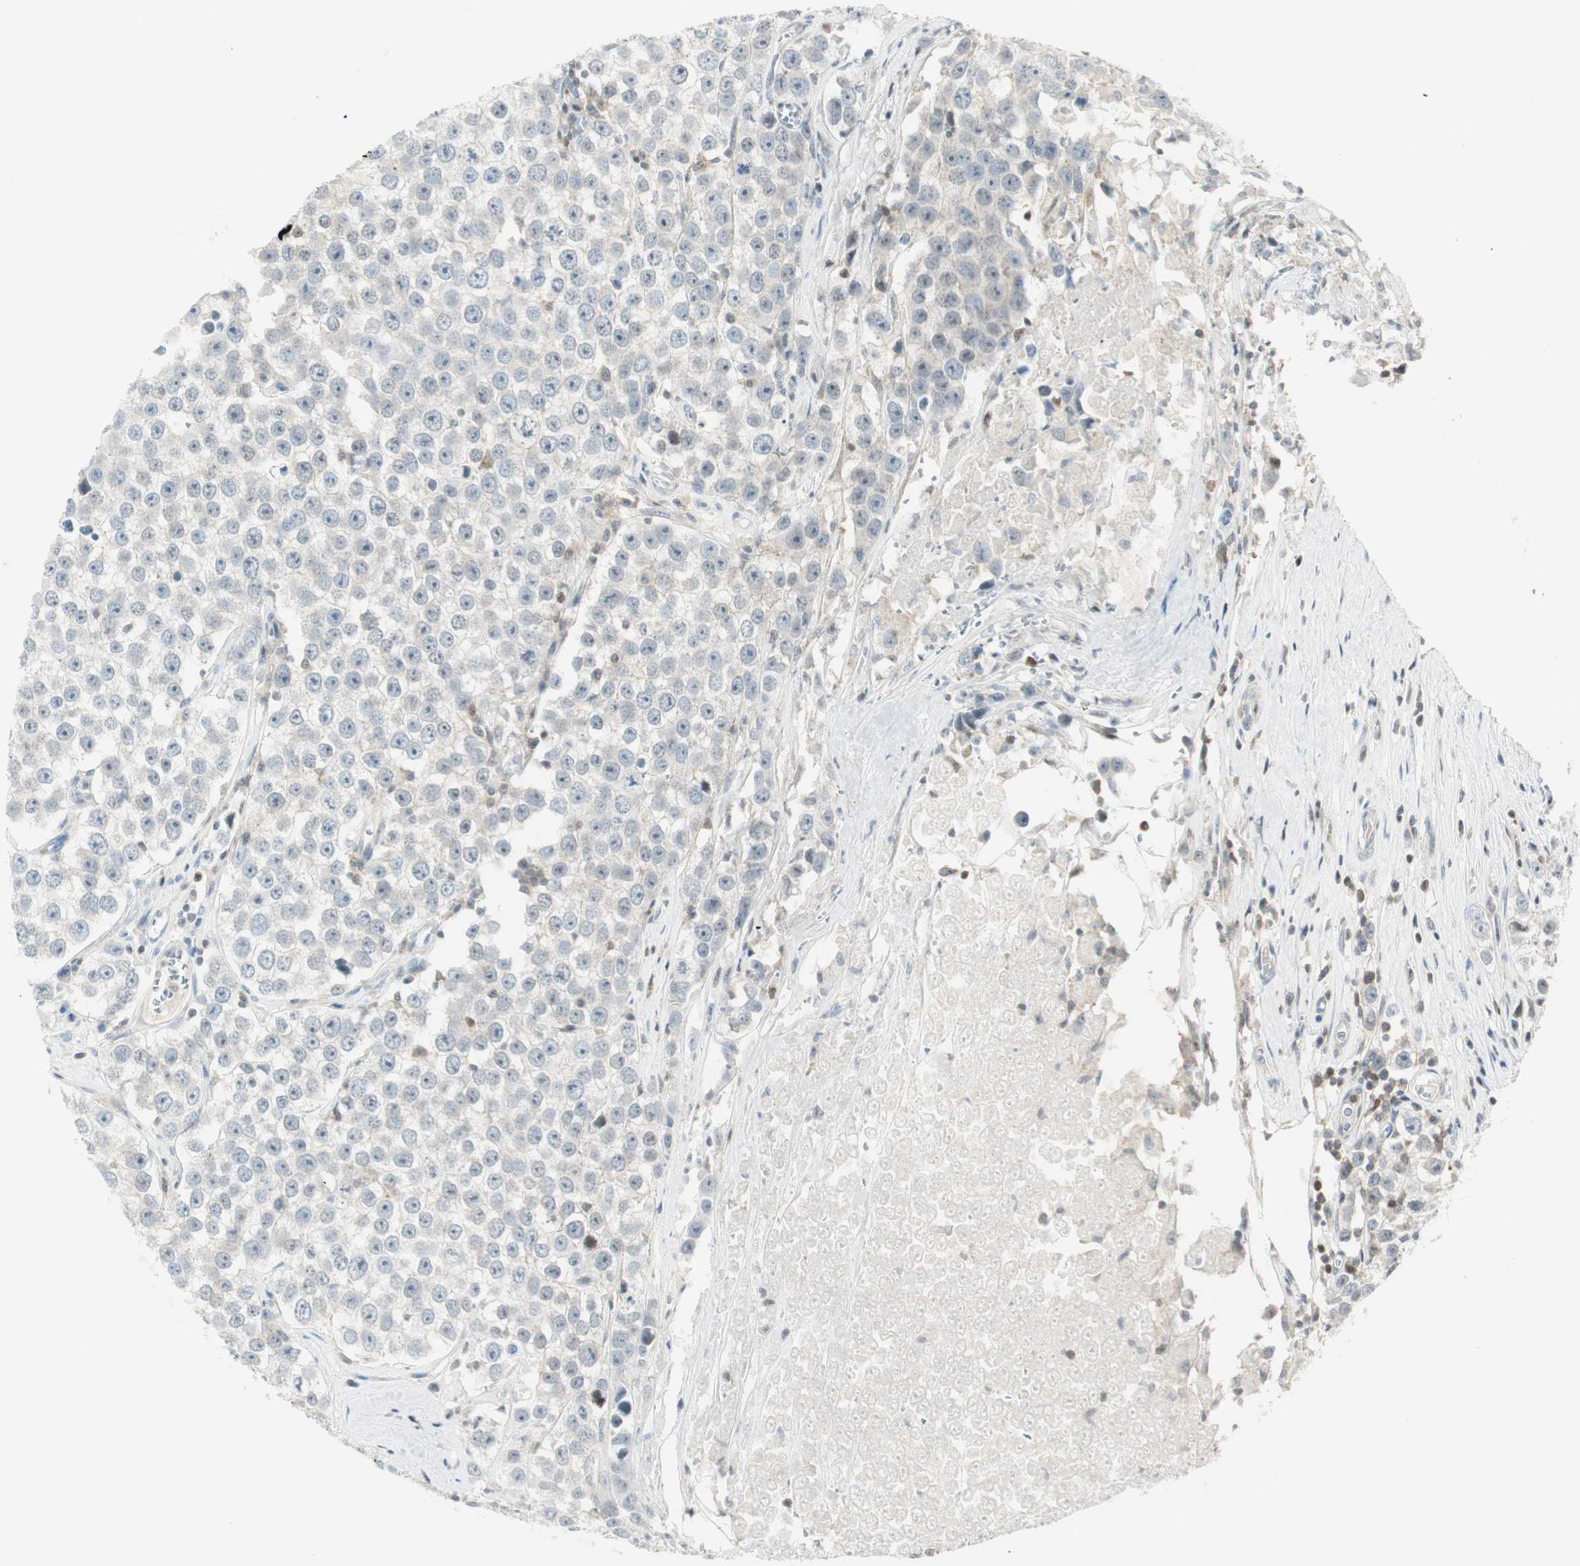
{"staining": {"intensity": "weak", "quantity": ">75%", "location": "cytoplasmic/membranous"}, "tissue": "testis cancer", "cell_type": "Tumor cells", "image_type": "cancer", "snomed": [{"axis": "morphology", "description": "Seminoma, NOS"}, {"axis": "morphology", "description": "Carcinoma, Embryonal, NOS"}, {"axis": "topography", "description": "Testis"}], "caption": "The histopathology image displays a brown stain indicating the presence of a protein in the cytoplasmic/membranous of tumor cells in testis cancer (embryonal carcinoma). (Brightfield microscopy of DAB IHC at high magnification).", "gene": "PPP1CA", "patient": {"sex": "male", "age": 52}}